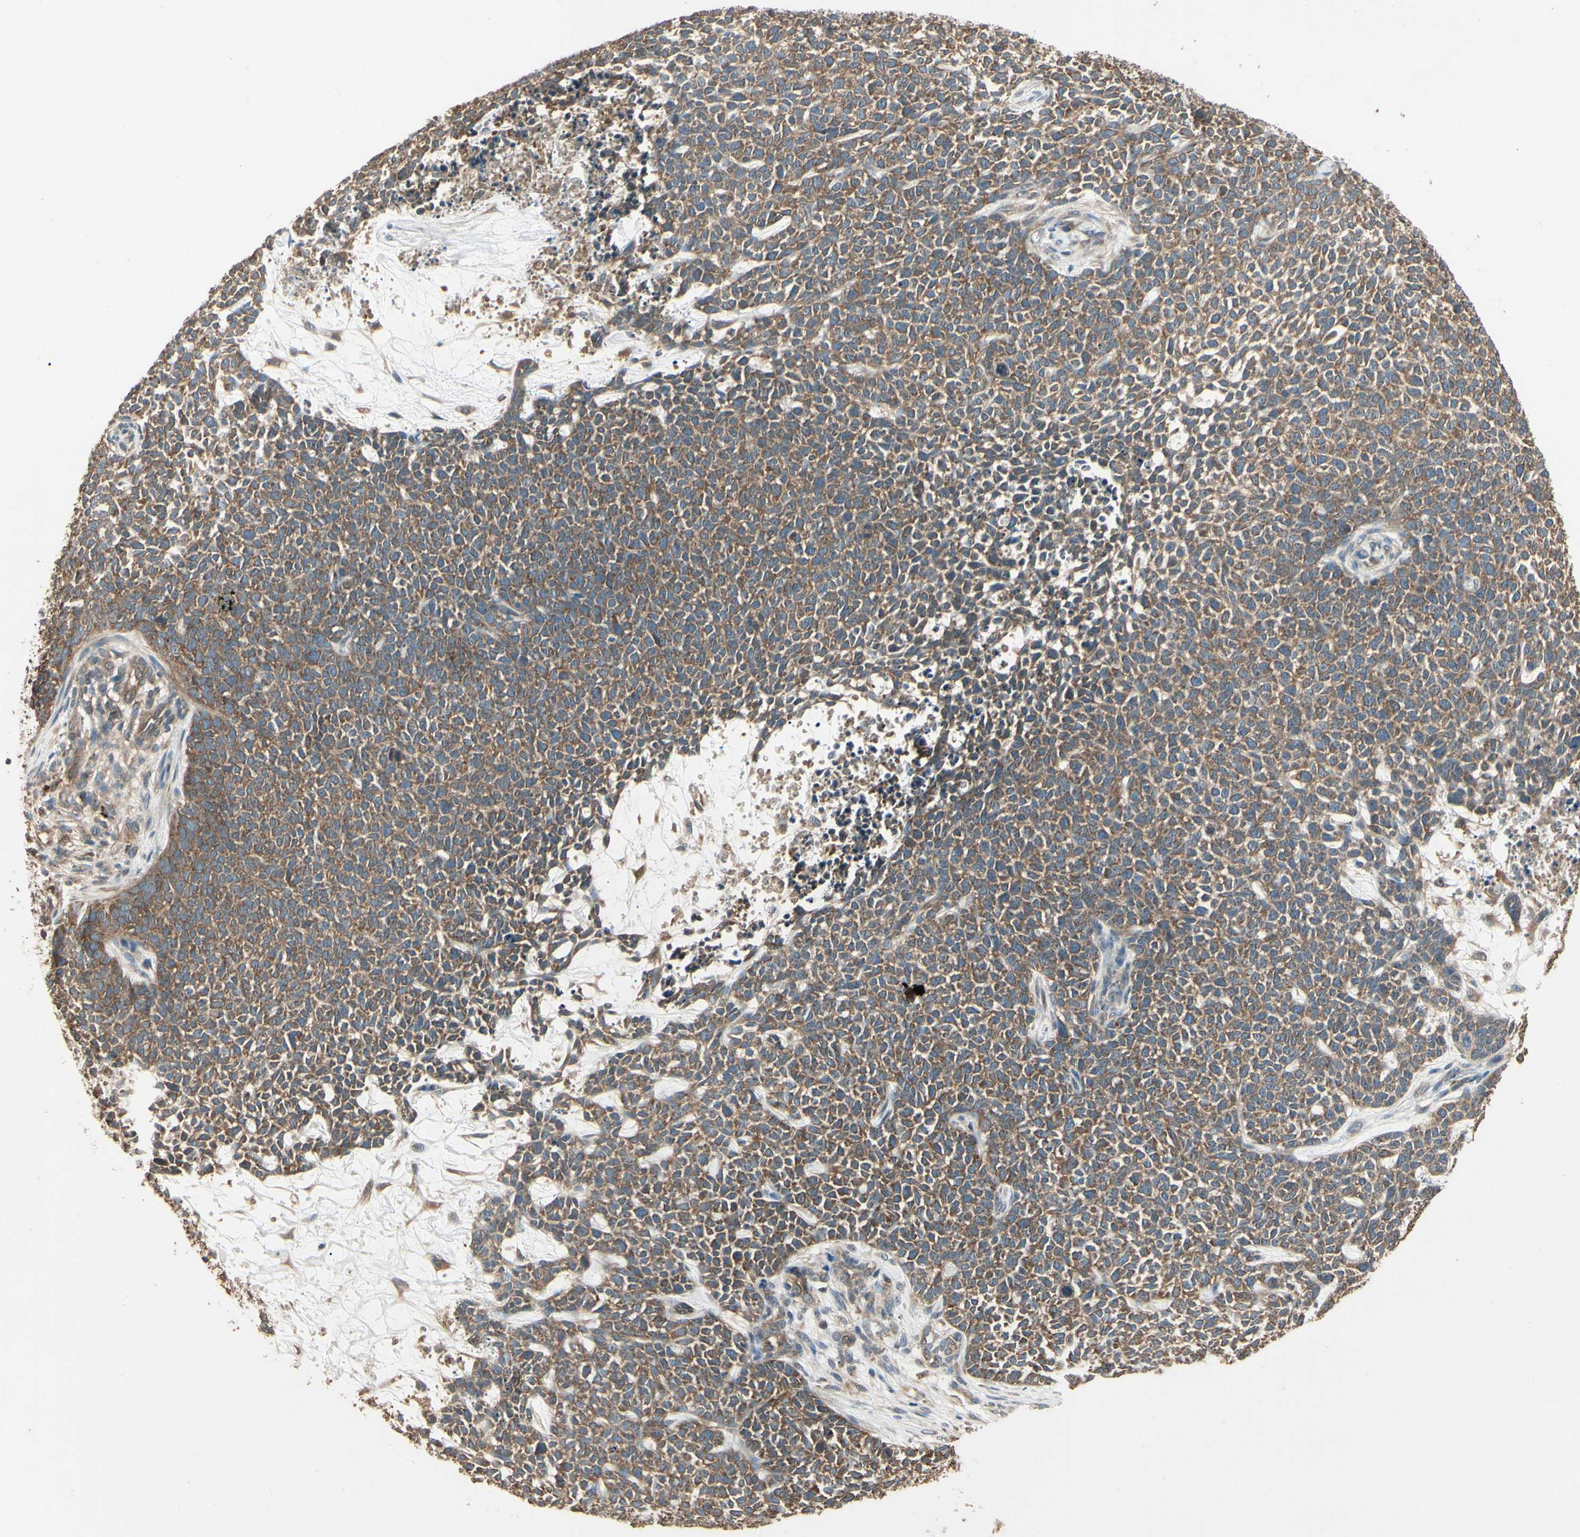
{"staining": {"intensity": "strong", "quantity": ">75%", "location": "cytoplasmic/membranous"}, "tissue": "skin cancer", "cell_type": "Tumor cells", "image_type": "cancer", "snomed": [{"axis": "morphology", "description": "Basal cell carcinoma"}, {"axis": "topography", "description": "Skin"}], "caption": "Immunohistochemistry image of neoplastic tissue: skin cancer stained using IHC exhibits high levels of strong protein expression localized specifically in the cytoplasmic/membranous of tumor cells, appearing as a cytoplasmic/membranous brown color.", "gene": "CCT7", "patient": {"sex": "female", "age": 84}}